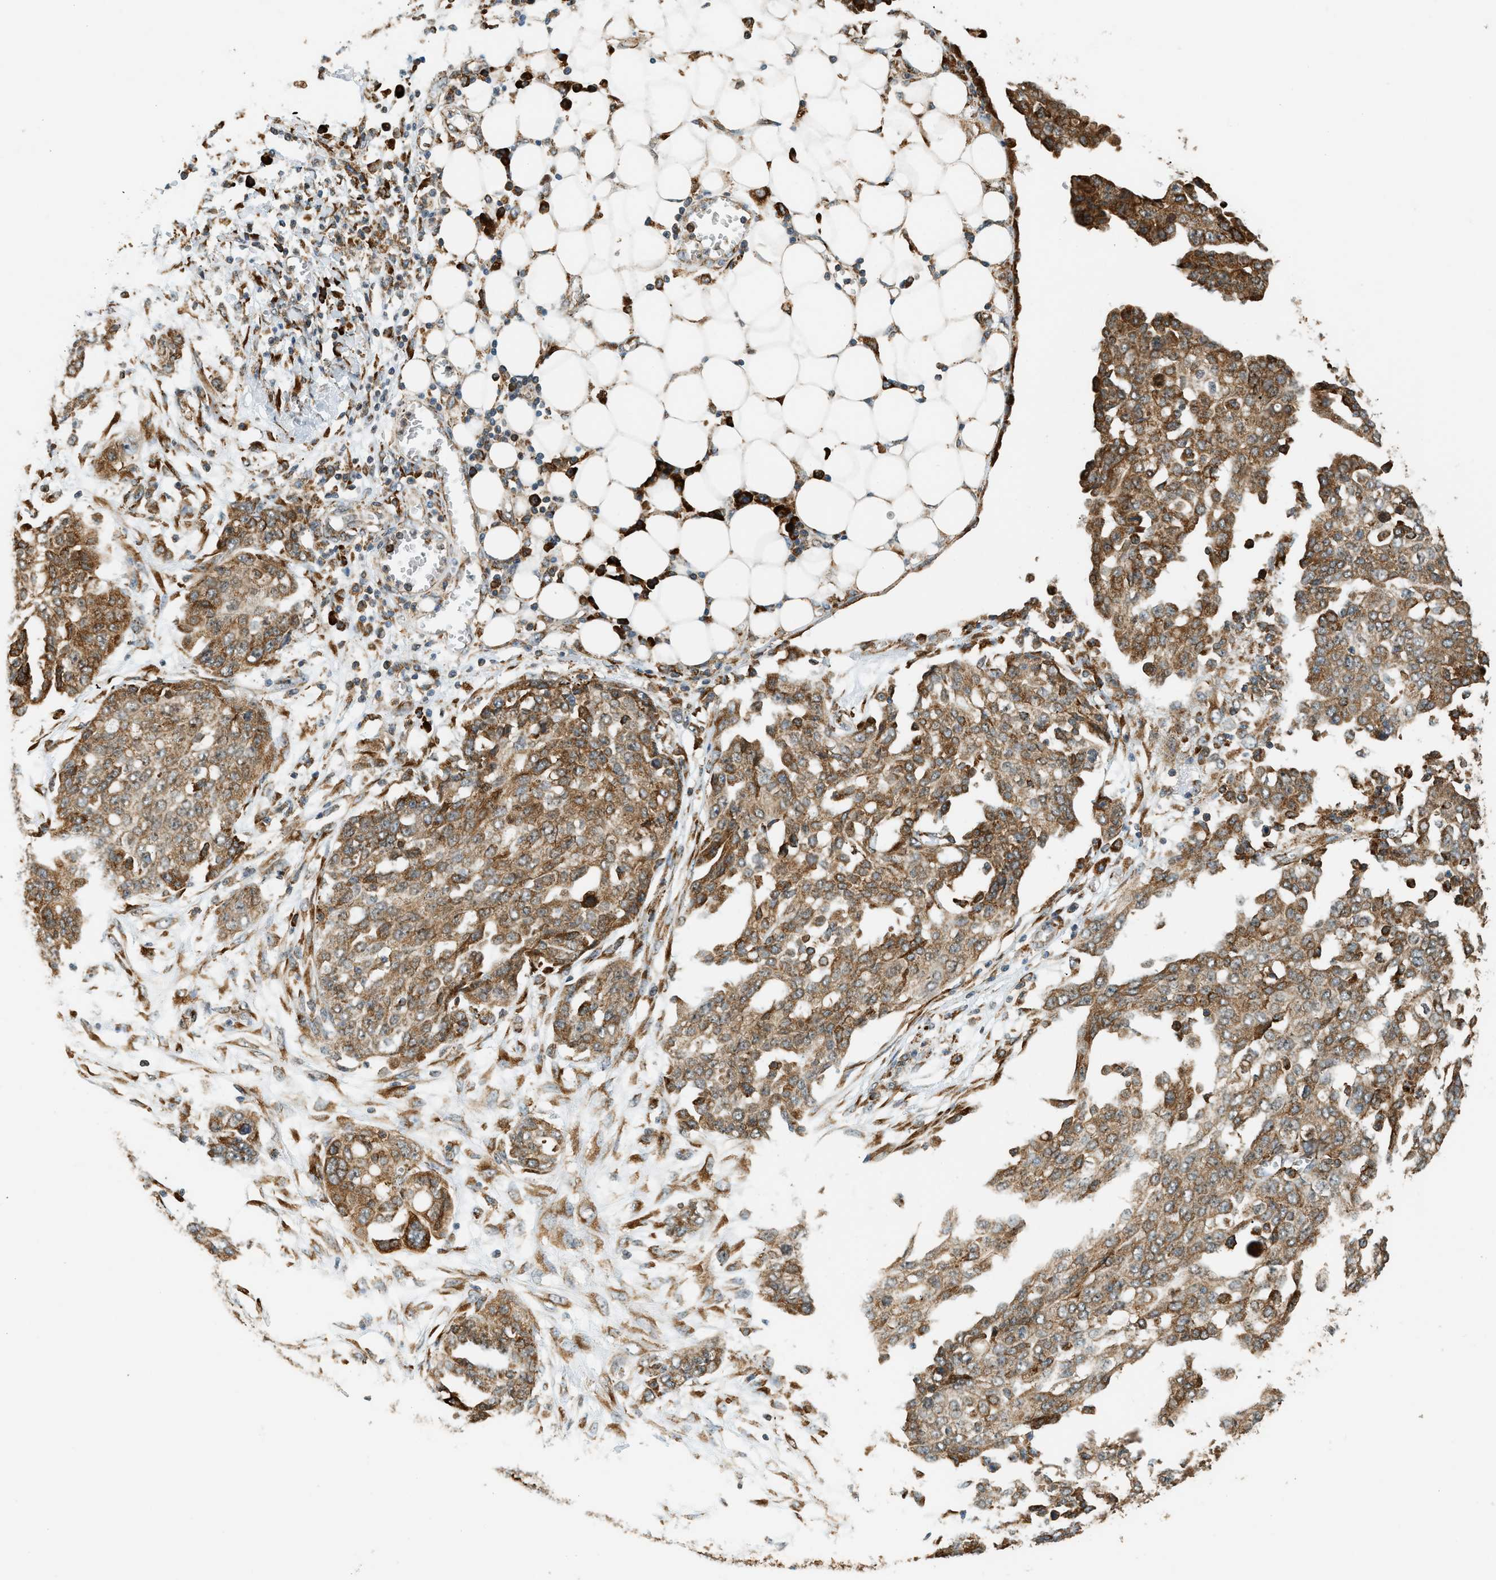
{"staining": {"intensity": "moderate", "quantity": ">75%", "location": "cytoplasmic/membranous"}, "tissue": "ovarian cancer", "cell_type": "Tumor cells", "image_type": "cancer", "snomed": [{"axis": "morphology", "description": "Cystadenocarcinoma, serous, NOS"}, {"axis": "topography", "description": "Soft tissue"}, {"axis": "topography", "description": "Ovary"}], "caption": "A high-resolution photomicrograph shows immunohistochemistry (IHC) staining of serous cystadenocarcinoma (ovarian), which reveals moderate cytoplasmic/membranous staining in approximately >75% of tumor cells.", "gene": "SEMA4D", "patient": {"sex": "female", "age": 57}}